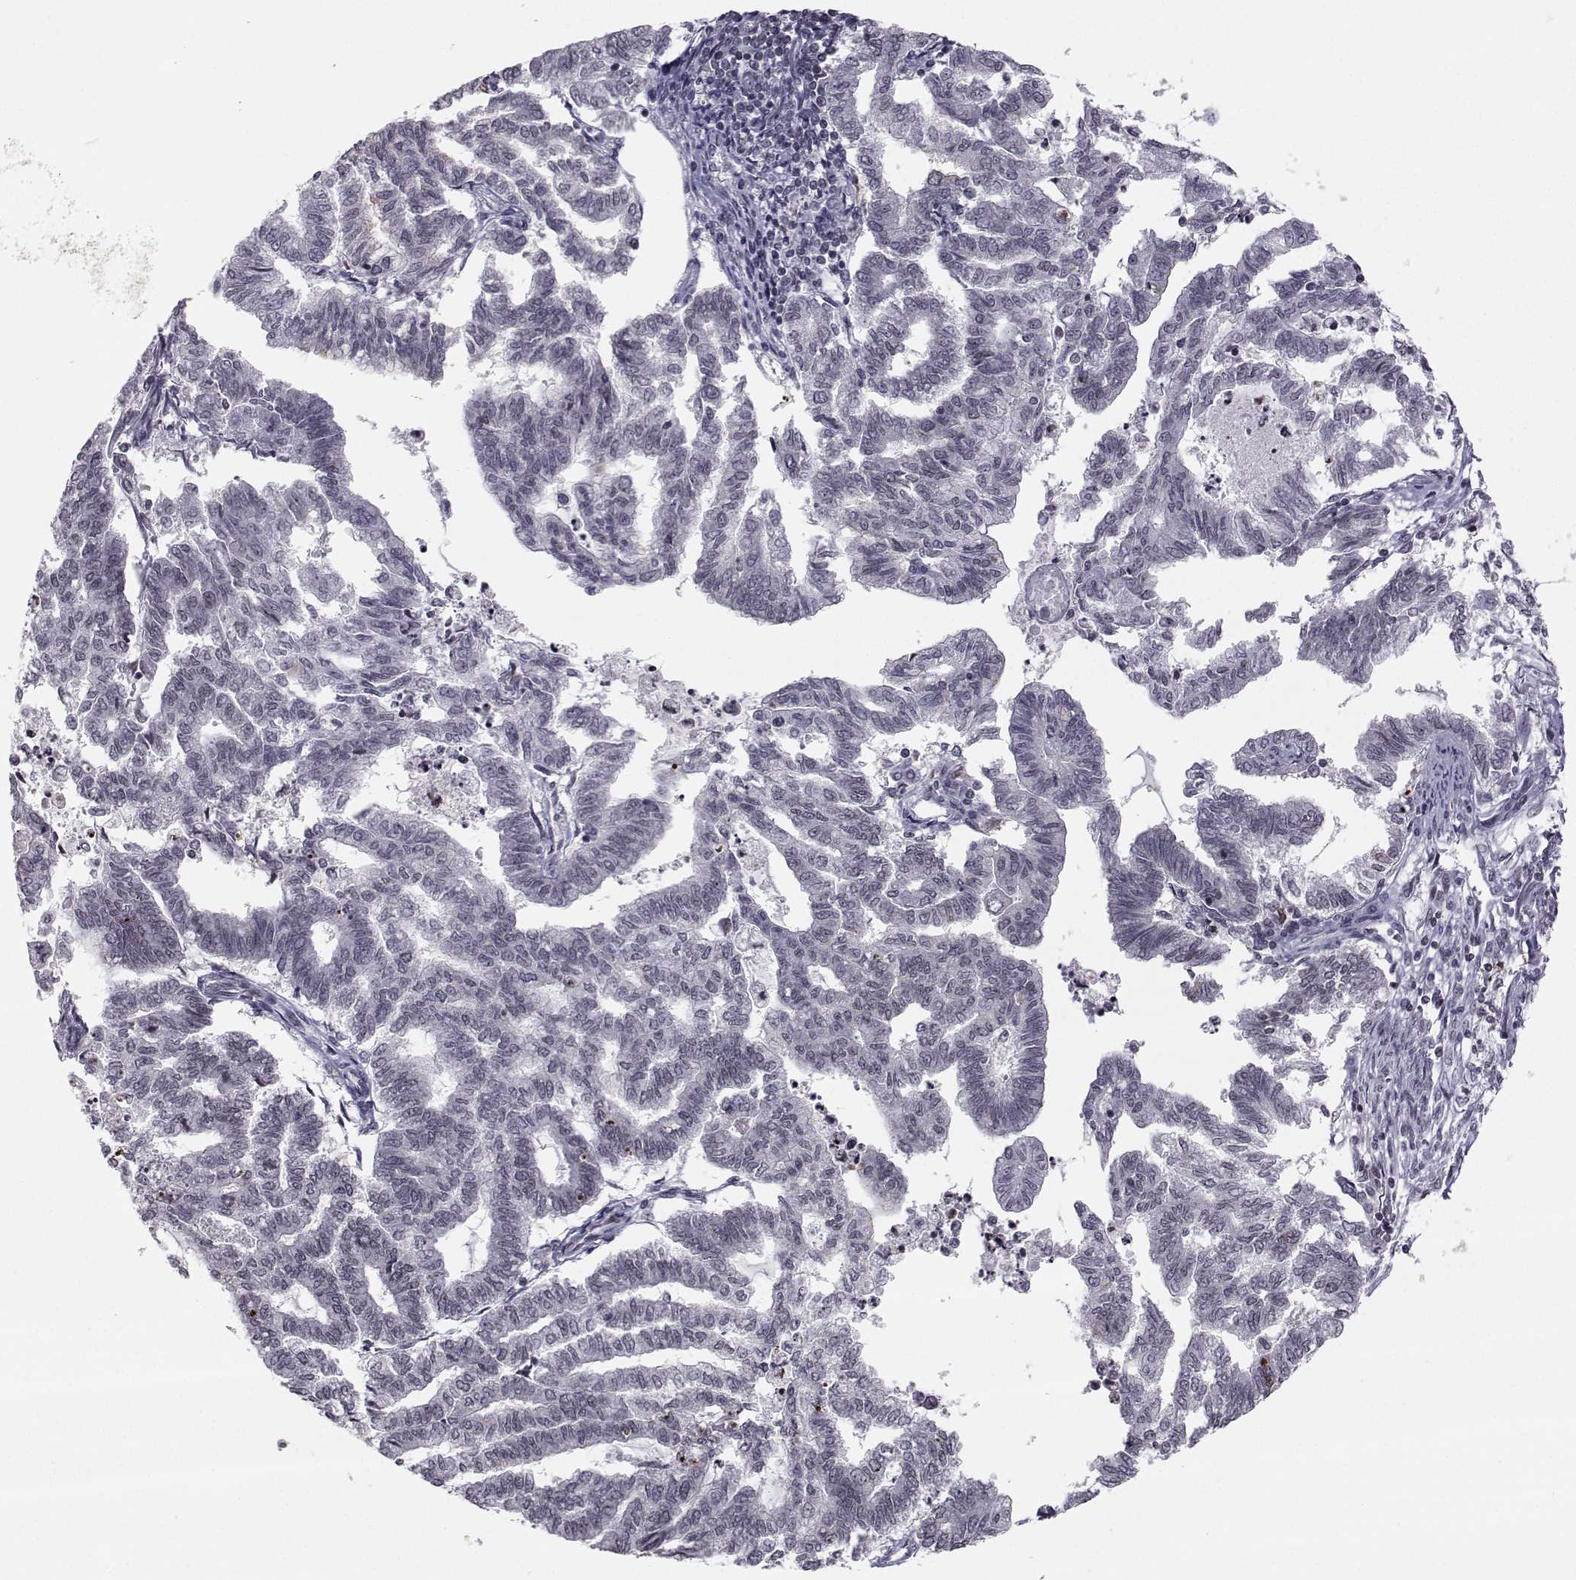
{"staining": {"intensity": "negative", "quantity": "none", "location": "none"}, "tissue": "endometrial cancer", "cell_type": "Tumor cells", "image_type": "cancer", "snomed": [{"axis": "morphology", "description": "Adenocarcinoma, NOS"}, {"axis": "topography", "description": "Endometrium"}], "caption": "This is a image of immunohistochemistry staining of endometrial cancer (adenocarcinoma), which shows no staining in tumor cells.", "gene": "MARCHF4", "patient": {"sex": "female", "age": 79}}